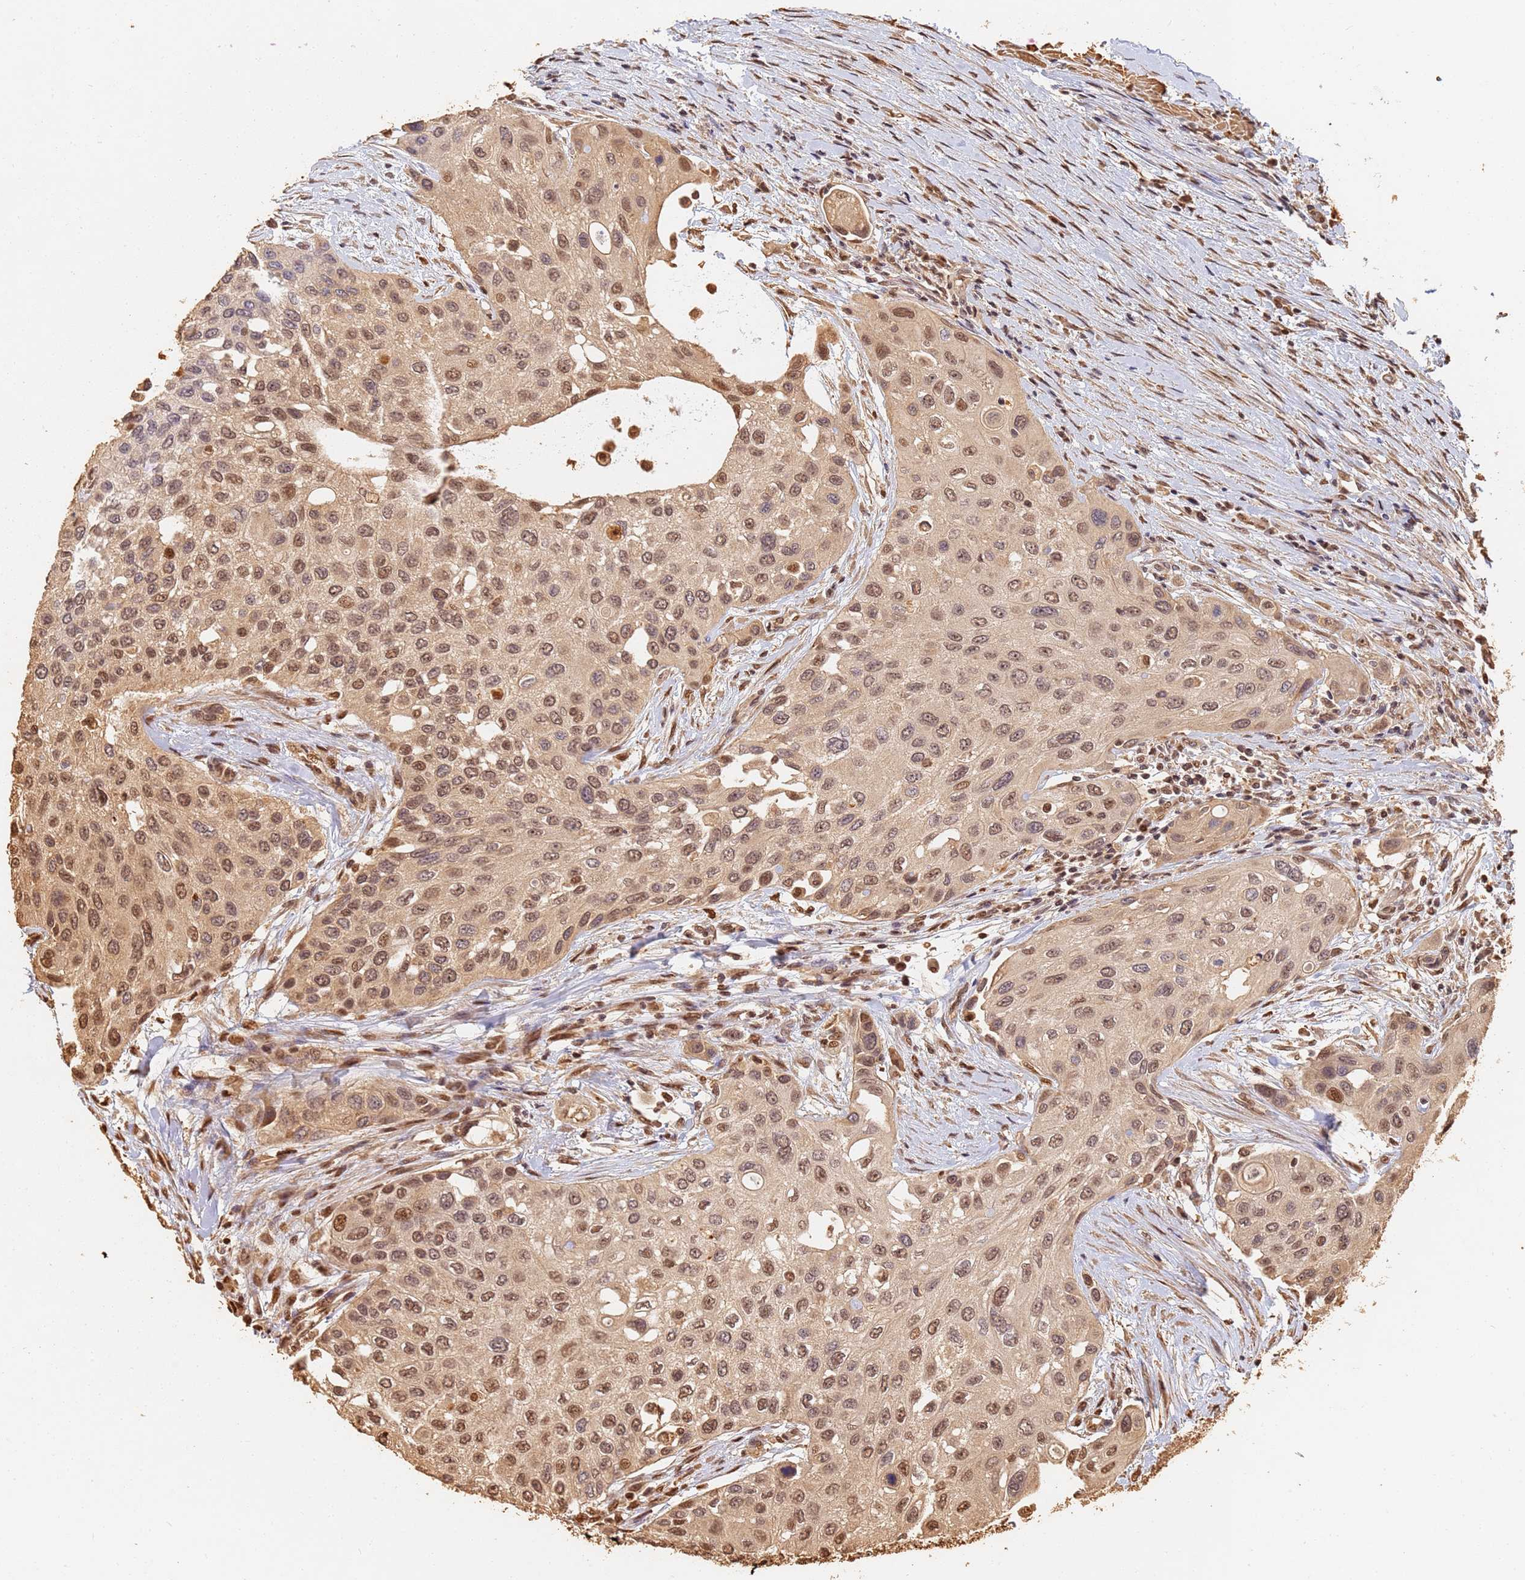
{"staining": {"intensity": "moderate", "quantity": ">75%", "location": "cytoplasmic/membranous,nuclear"}, "tissue": "urothelial cancer", "cell_type": "Tumor cells", "image_type": "cancer", "snomed": [{"axis": "morphology", "description": "Normal tissue, NOS"}, {"axis": "morphology", "description": "Urothelial carcinoma, High grade"}, {"axis": "topography", "description": "Vascular tissue"}, {"axis": "topography", "description": "Urinary bladder"}], "caption": "Protein staining by immunohistochemistry reveals moderate cytoplasmic/membranous and nuclear staining in approximately >75% of tumor cells in urothelial carcinoma (high-grade).", "gene": "JAK2", "patient": {"sex": "female", "age": 56}}